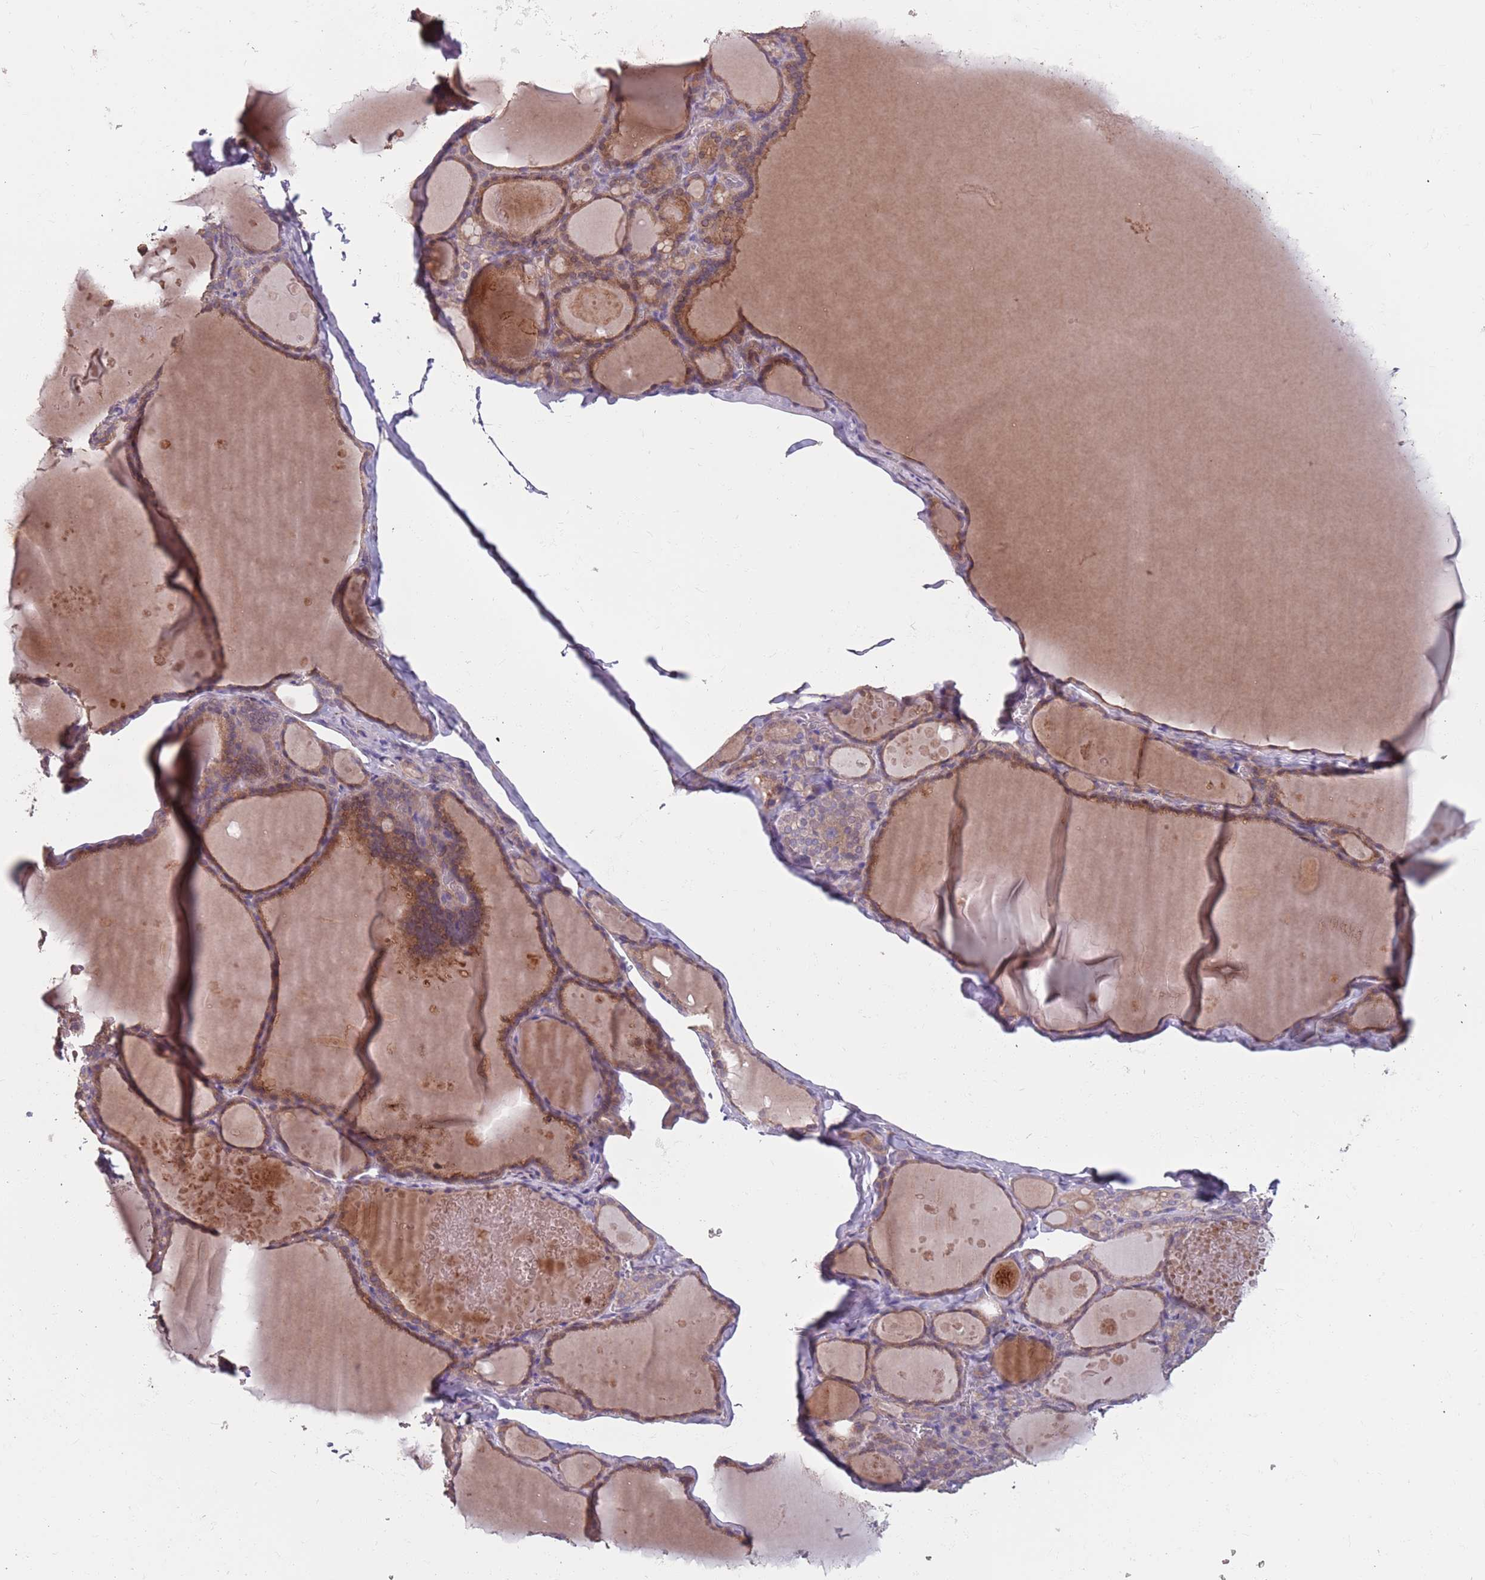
{"staining": {"intensity": "moderate", "quantity": ">75%", "location": "cytoplasmic/membranous"}, "tissue": "thyroid gland", "cell_type": "Glandular cells", "image_type": "normal", "snomed": [{"axis": "morphology", "description": "Normal tissue, NOS"}, {"axis": "topography", "description": "Thyroid gland"}], "caption": "Protein analysis of normal thyroid gland reveals moderate cytoplasmic/membranous staining in approximately >75% of glandular cells.", "gene": "MBD3L1", "patient": {"sex": "male", "age": 56}}